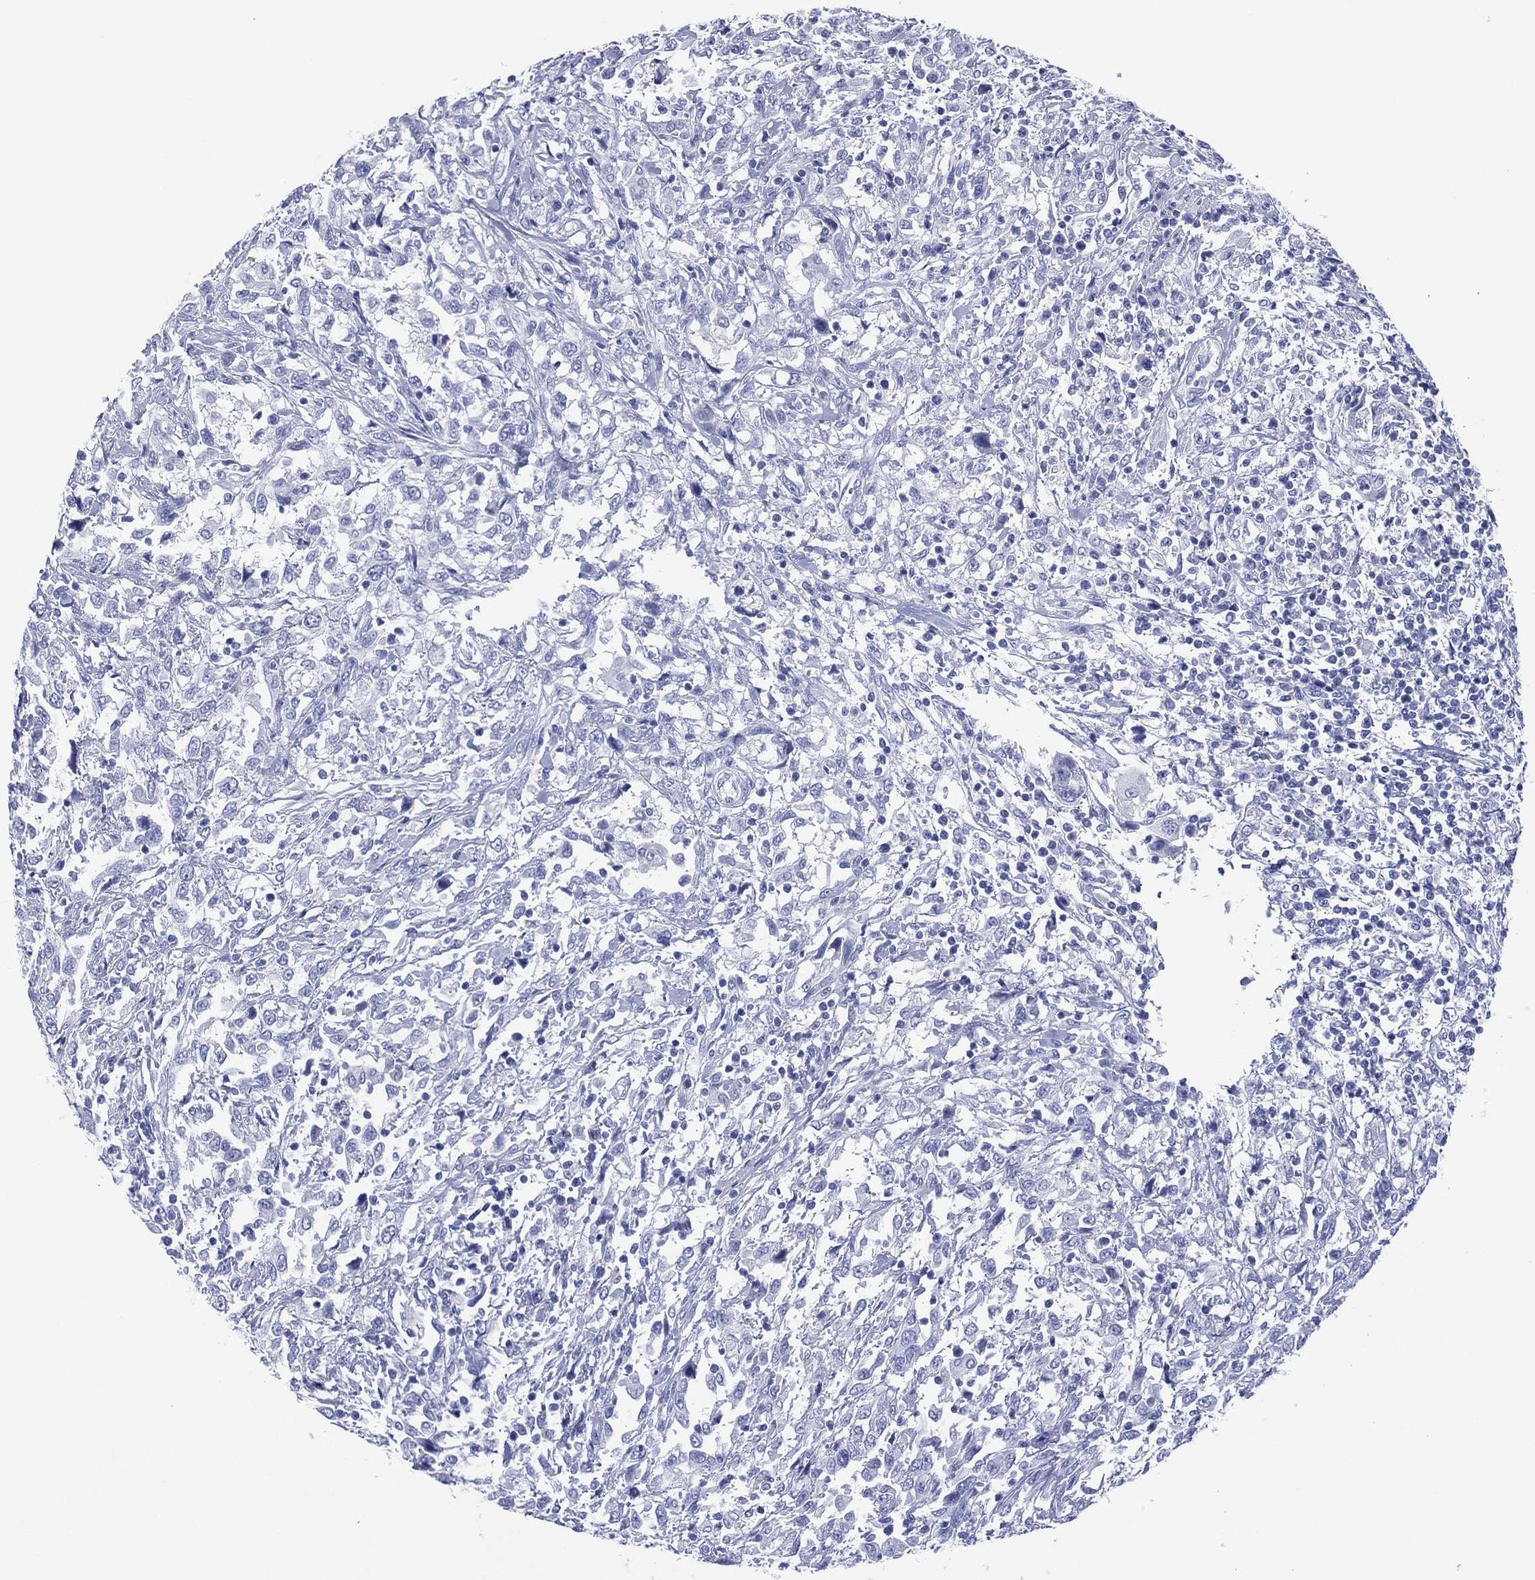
{"staining": {"intensity": "negative", "quantity": "none", "location": "none"}, "tissue": "urothelial cancer", "cell_type": "Tumor cells", "image_type": "cancer", "snomed": [{"axis": "morphology", "description": "Urothelial carcinoma, NOS"}, {"axis": "morphology", "description": "Urothelial carcinoma, High grade"}, {"axis": "topography", "description": "Urinary bladder"}], "caption": "DAB immunohistochemical staining of urothelial cancer shows no significant positivity in tumor cells.", "gene": "DSG1", "patient": {"sex": "female", "age": 64}}